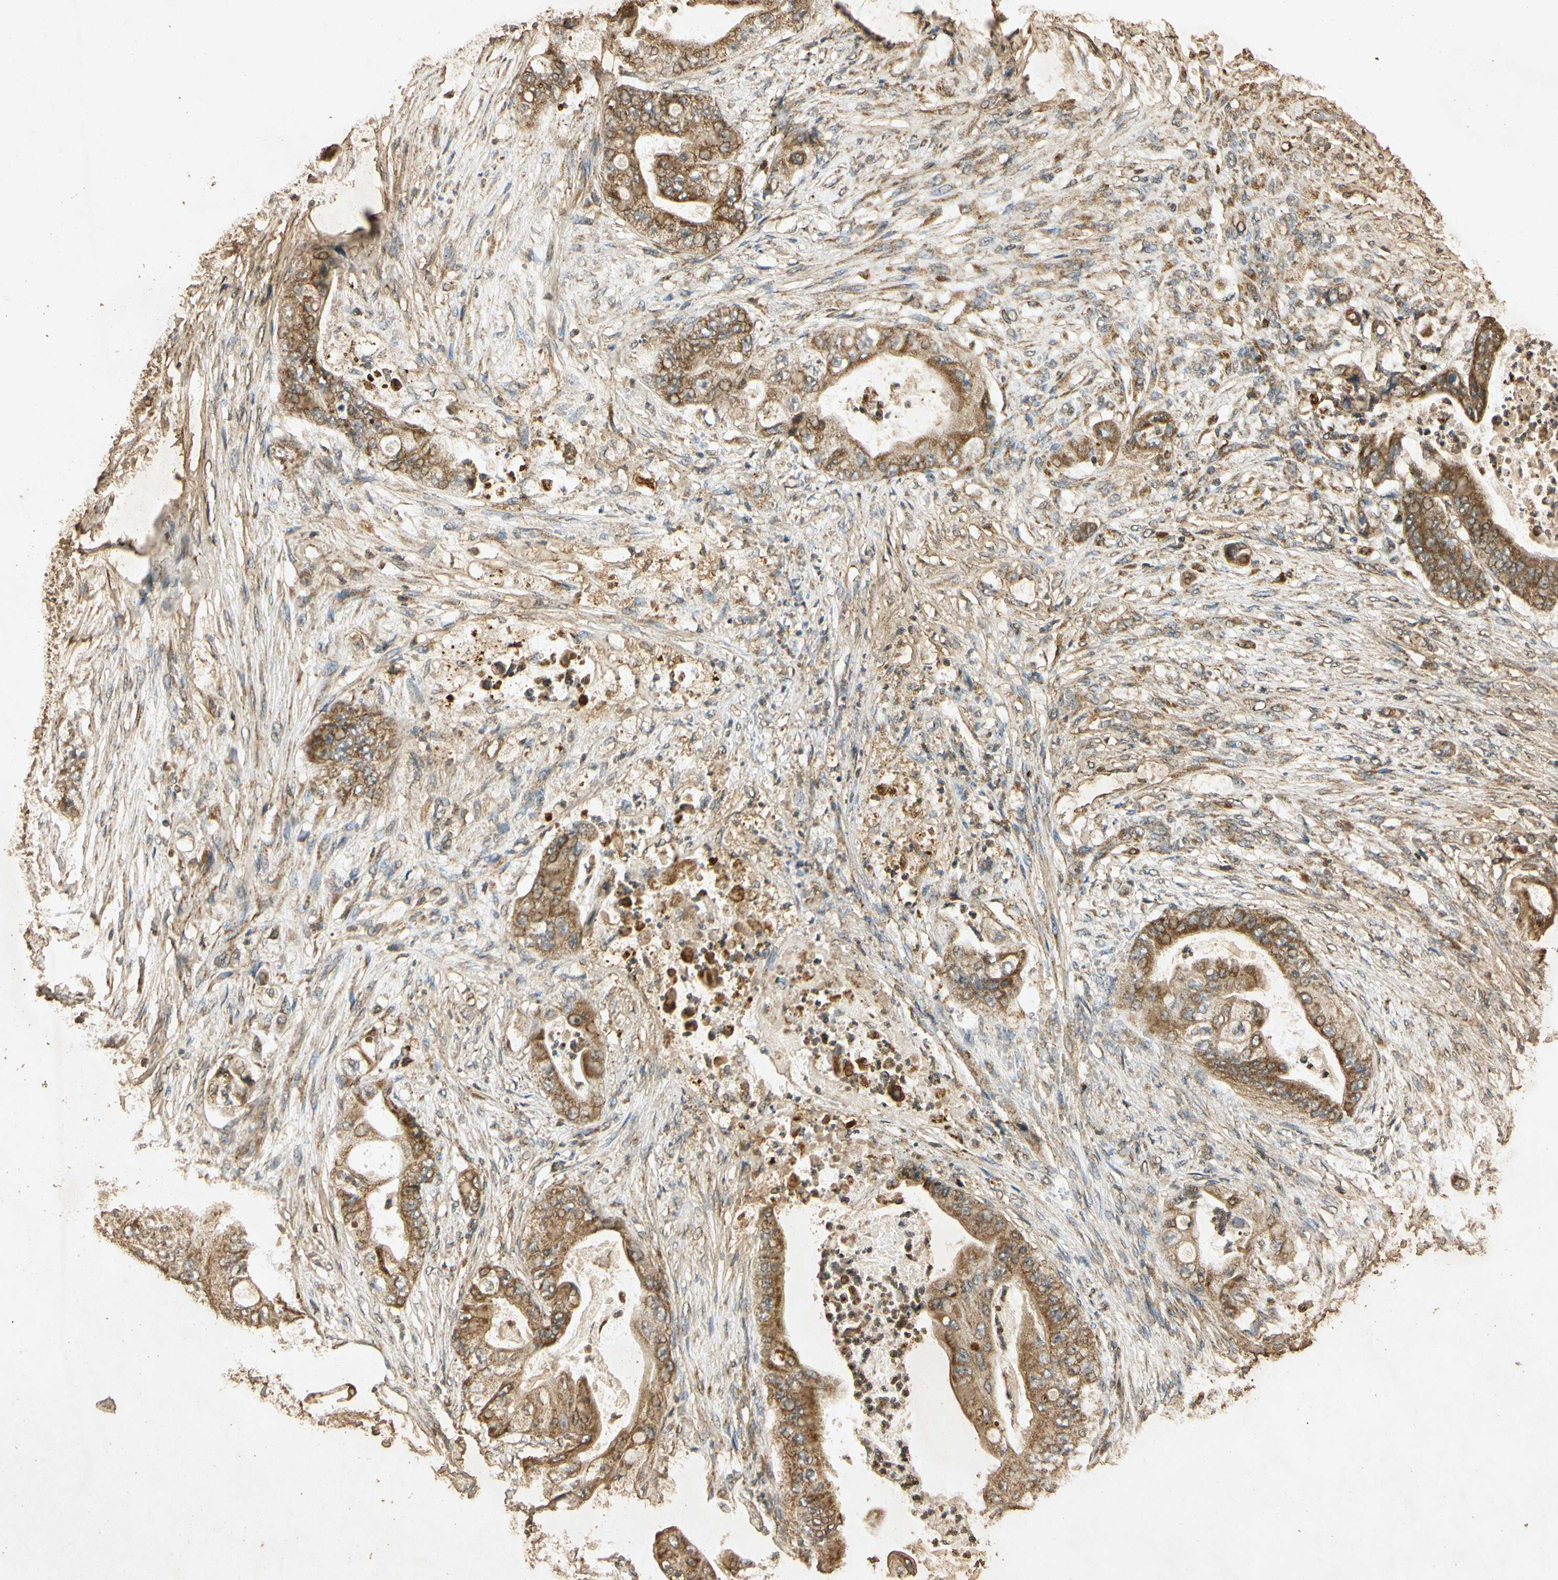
{"staining": {"intensity": "moderate", "quantity": "25%-75%", "location": "cytoplasmic/membranous"}, "tissue": "stomach cancer", "cell_type": "Tumor cells", "image_type": "cancer", "snomed": [{"axis": "morphology", "description": "Adenocarcinoma, NOS"}, {"axis": "topography", "description": "Stomach"}], "caption": "A brown stain shows moderate cytoplasmic/membranous staining of a protein in human stomach adenocarcinoma tumor cells.", "gene": "PRDX3", "patient": {"sex": "female", "age": 73}}